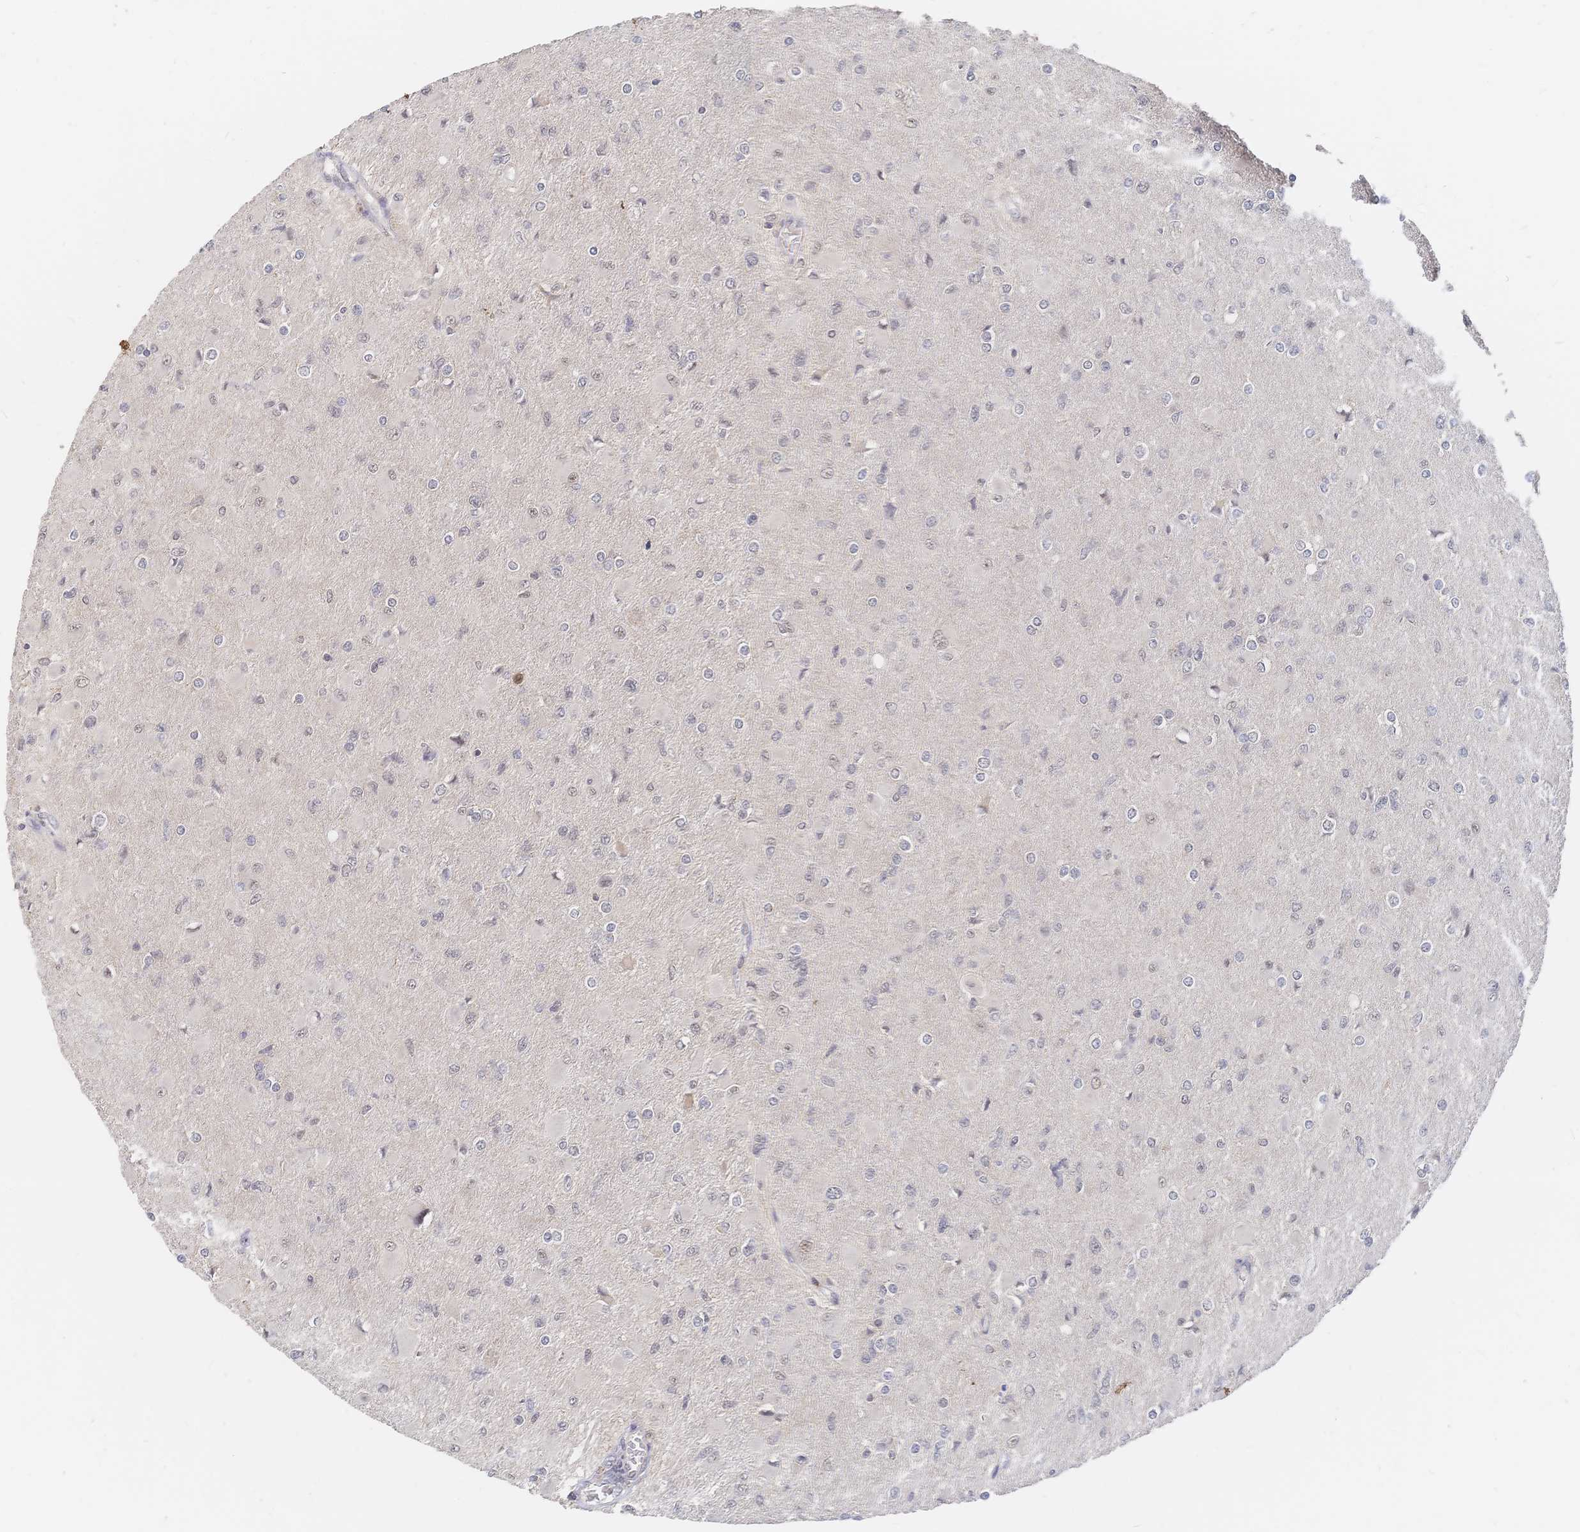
{"staining": {"intensity": "negative", "quantity": "none", "location": "none"}, "tissue": "glioma", "cell_type": "Tumor cells", "image_type": "cancer", "snomed": [{"axis": "morphology", "description": "Glioma, malignant, High grade"}, {"axis": "topography", "description": "Cerebral cortex"}], "caption": "Immunohistochemistry micrograph of malignant glioma (high-grade) stained for a protein (brown), which displays no expression in tumor cells.", "gene": "LRP5", "patient": {"sex": "female", "age": 36}}